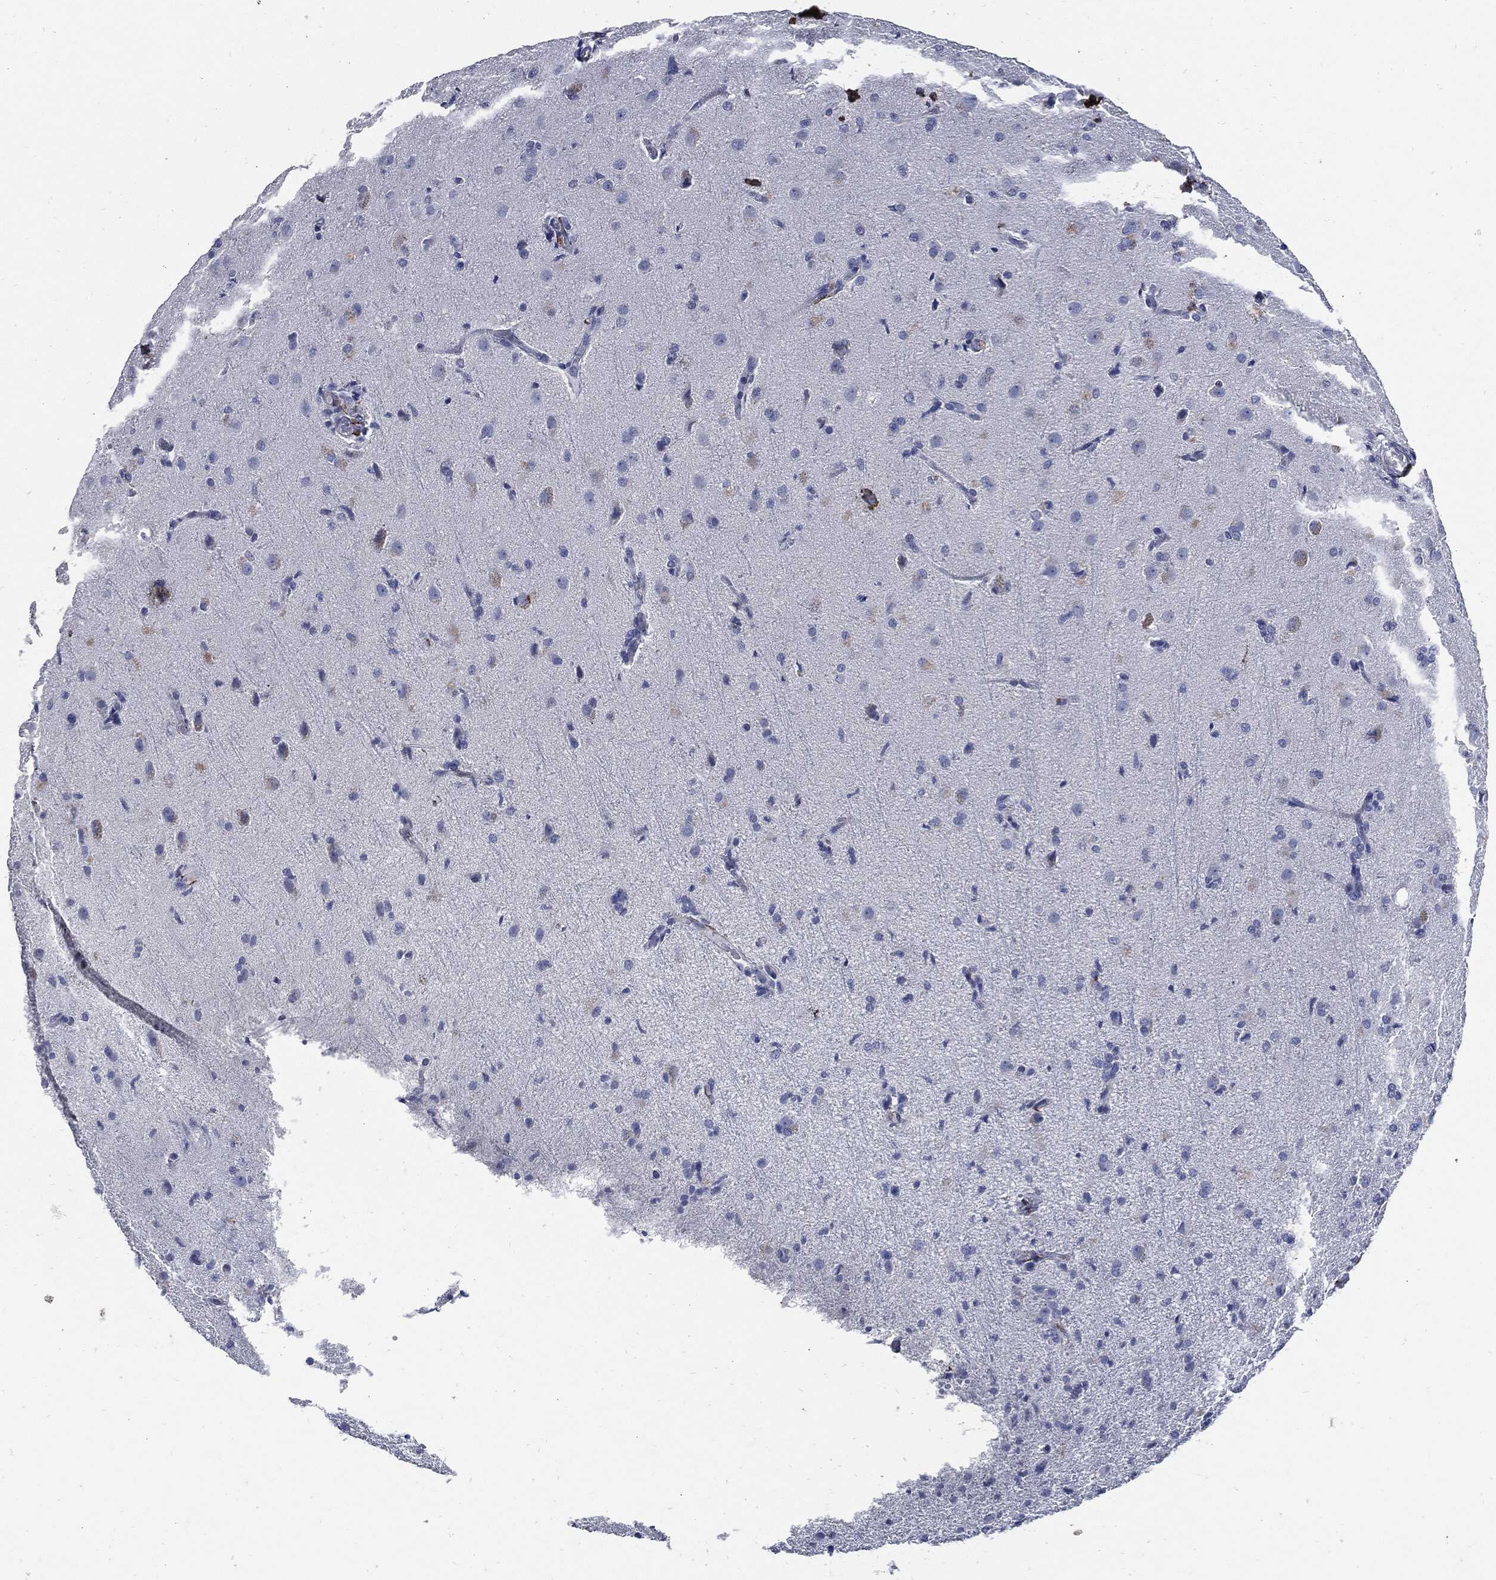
{"staining": {"intensity": "negative", "quantity": "none", "location": "none"}, "tissue": "glioma", "cell_type": "Tumor cells", "image_type": "cancer", "snomed": [{"axis": "morphology", "description": "Glioma, malignant, High grade"}, {"axis": "topography", "description": "Brain"}], "caption": "Glioma was stained to show a protein in brown. There is no significant staining in tumor cells.", "gene": "FBN1", "patient": {"sex": "male", "age": 68}}